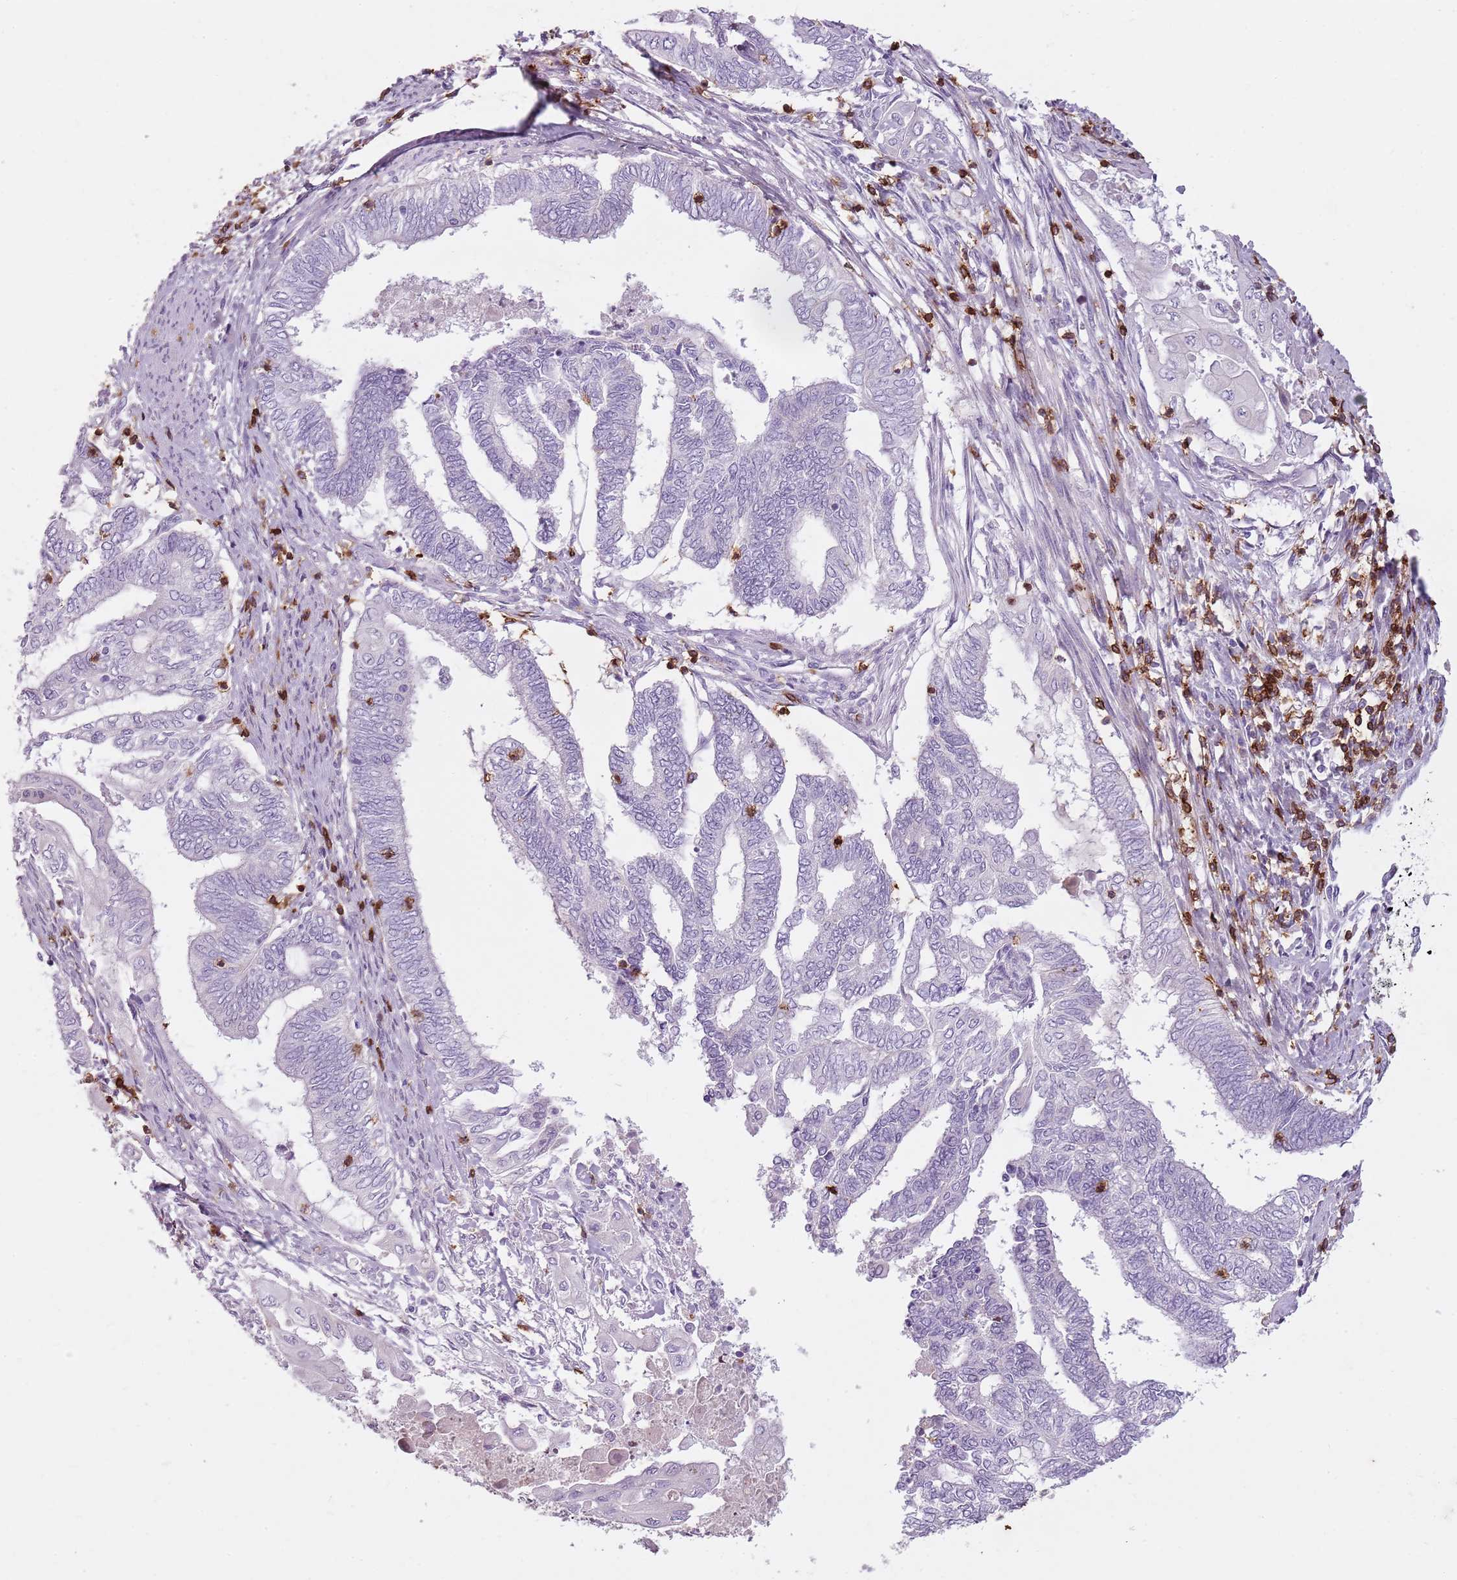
{"staining": {"intensity": "negative", "quantity": "none", "location": "none"}, "tissue": "endometrial cancer", "cell_type": "Tumor cells", "image_type": "cancer", "snomed": [{"axis": "morphology", "description": "Adenocarcinoma, NOS"}, {"axis": "topography", "description": "Uterus"}, {"axis": "topography", "description": "Endometrium"}], "caption": "The histopathology image demonstrates no significant positivity in tumor cells of endometrial cancer.", "gene": "ZNF583", "patient": {"sex": "female", "age": 70}}